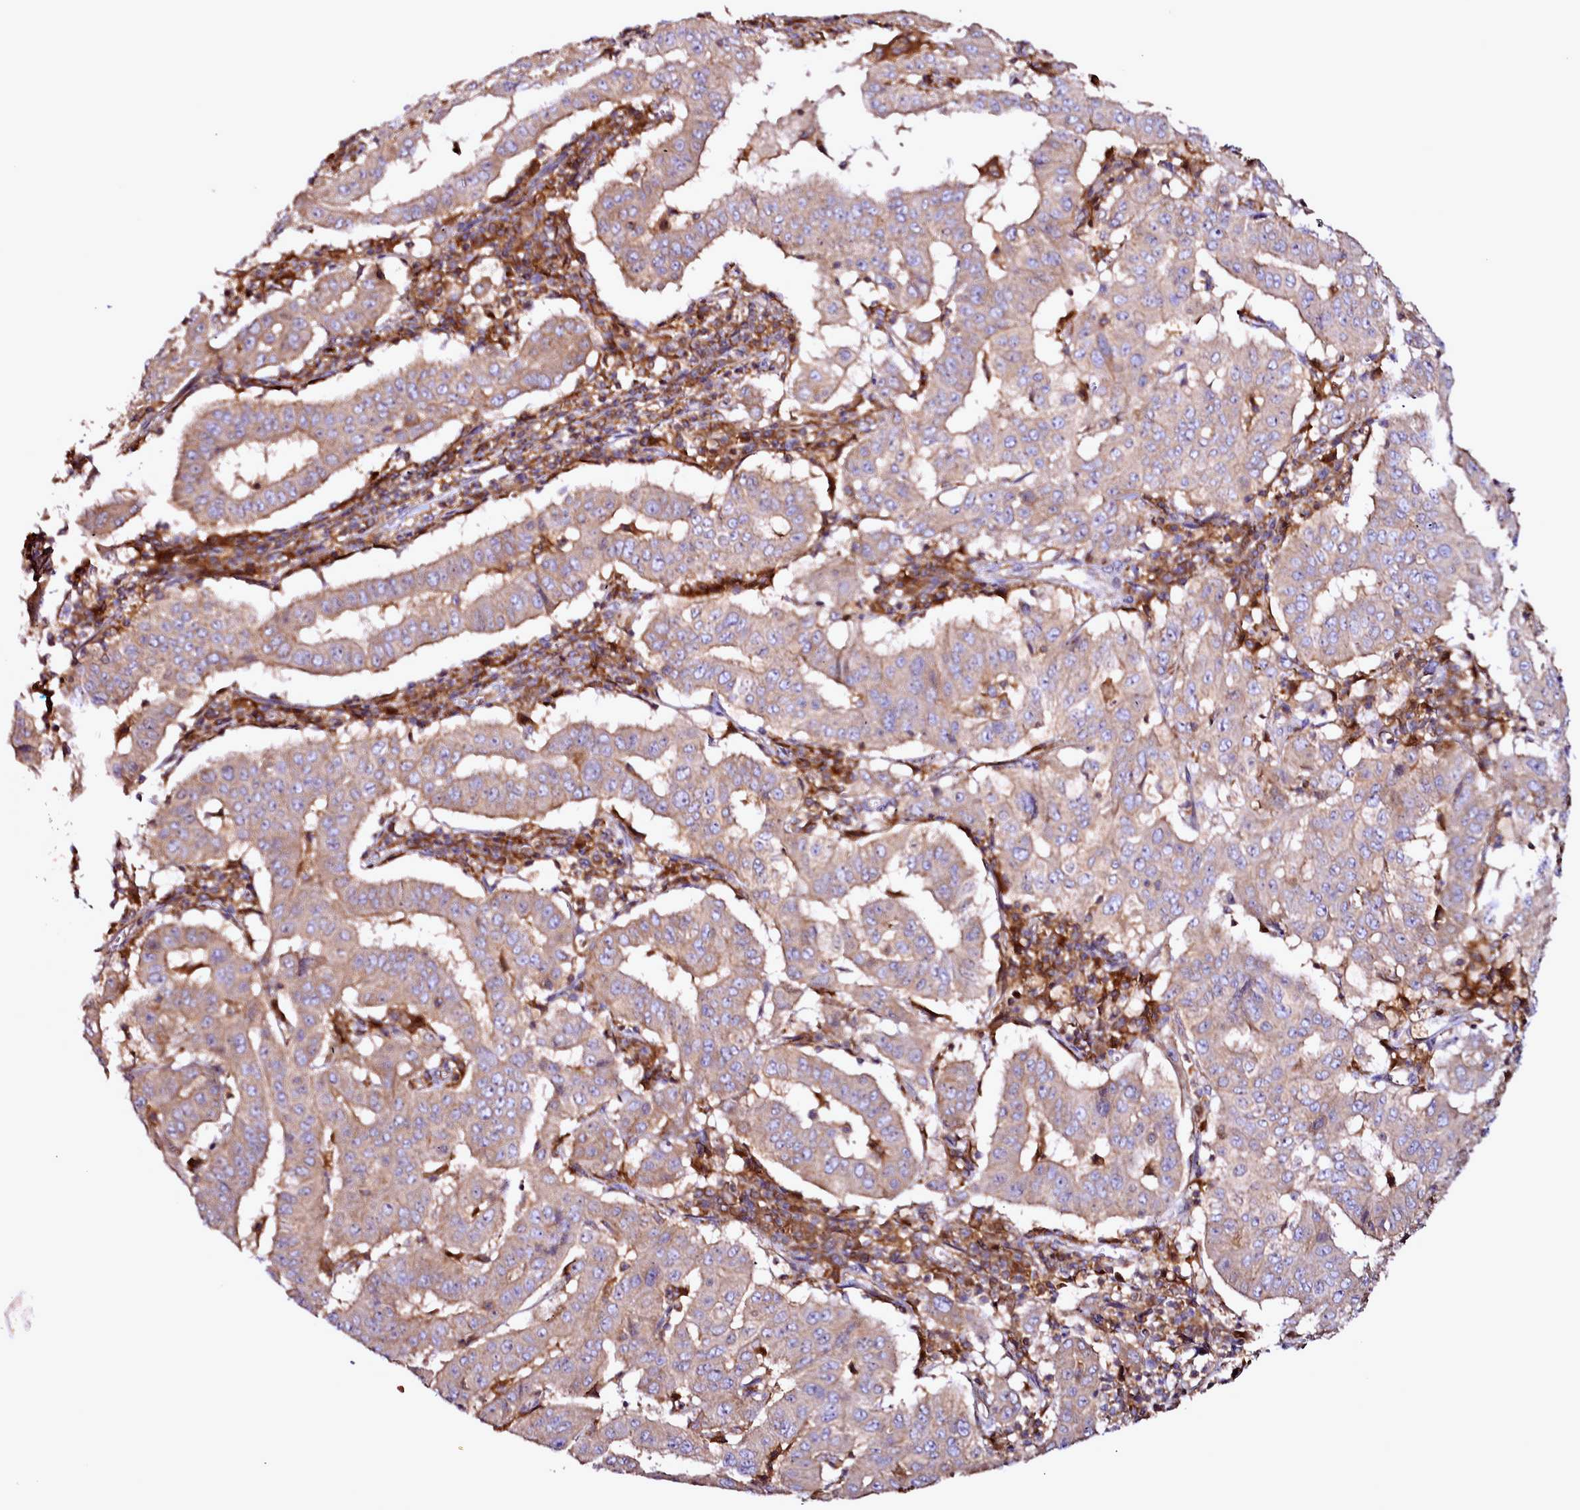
{"staining": {"intensity": "moderate", "quantity": "25%-75%", "location": "cytoplasmic/membranous"}, "tissue": "pancreatic cancer", "cell_type": "Tumor cells", "image_type": "cancer", "snomed": [{"axis": "morphology", "description": "Adenocarcinoma, NOS"}, {"axis": "topography", "description": "Pancreas"}], "caption": "There is medium levels of moderate cytoplasmic/membranous positivity in tumor cells of pancreatic adenocarcinoma, as demonstrated by immunohistochemical staining (brown color).", "gene": "NCKAP1L", "patient": {"sex": "male", "age": 63}}